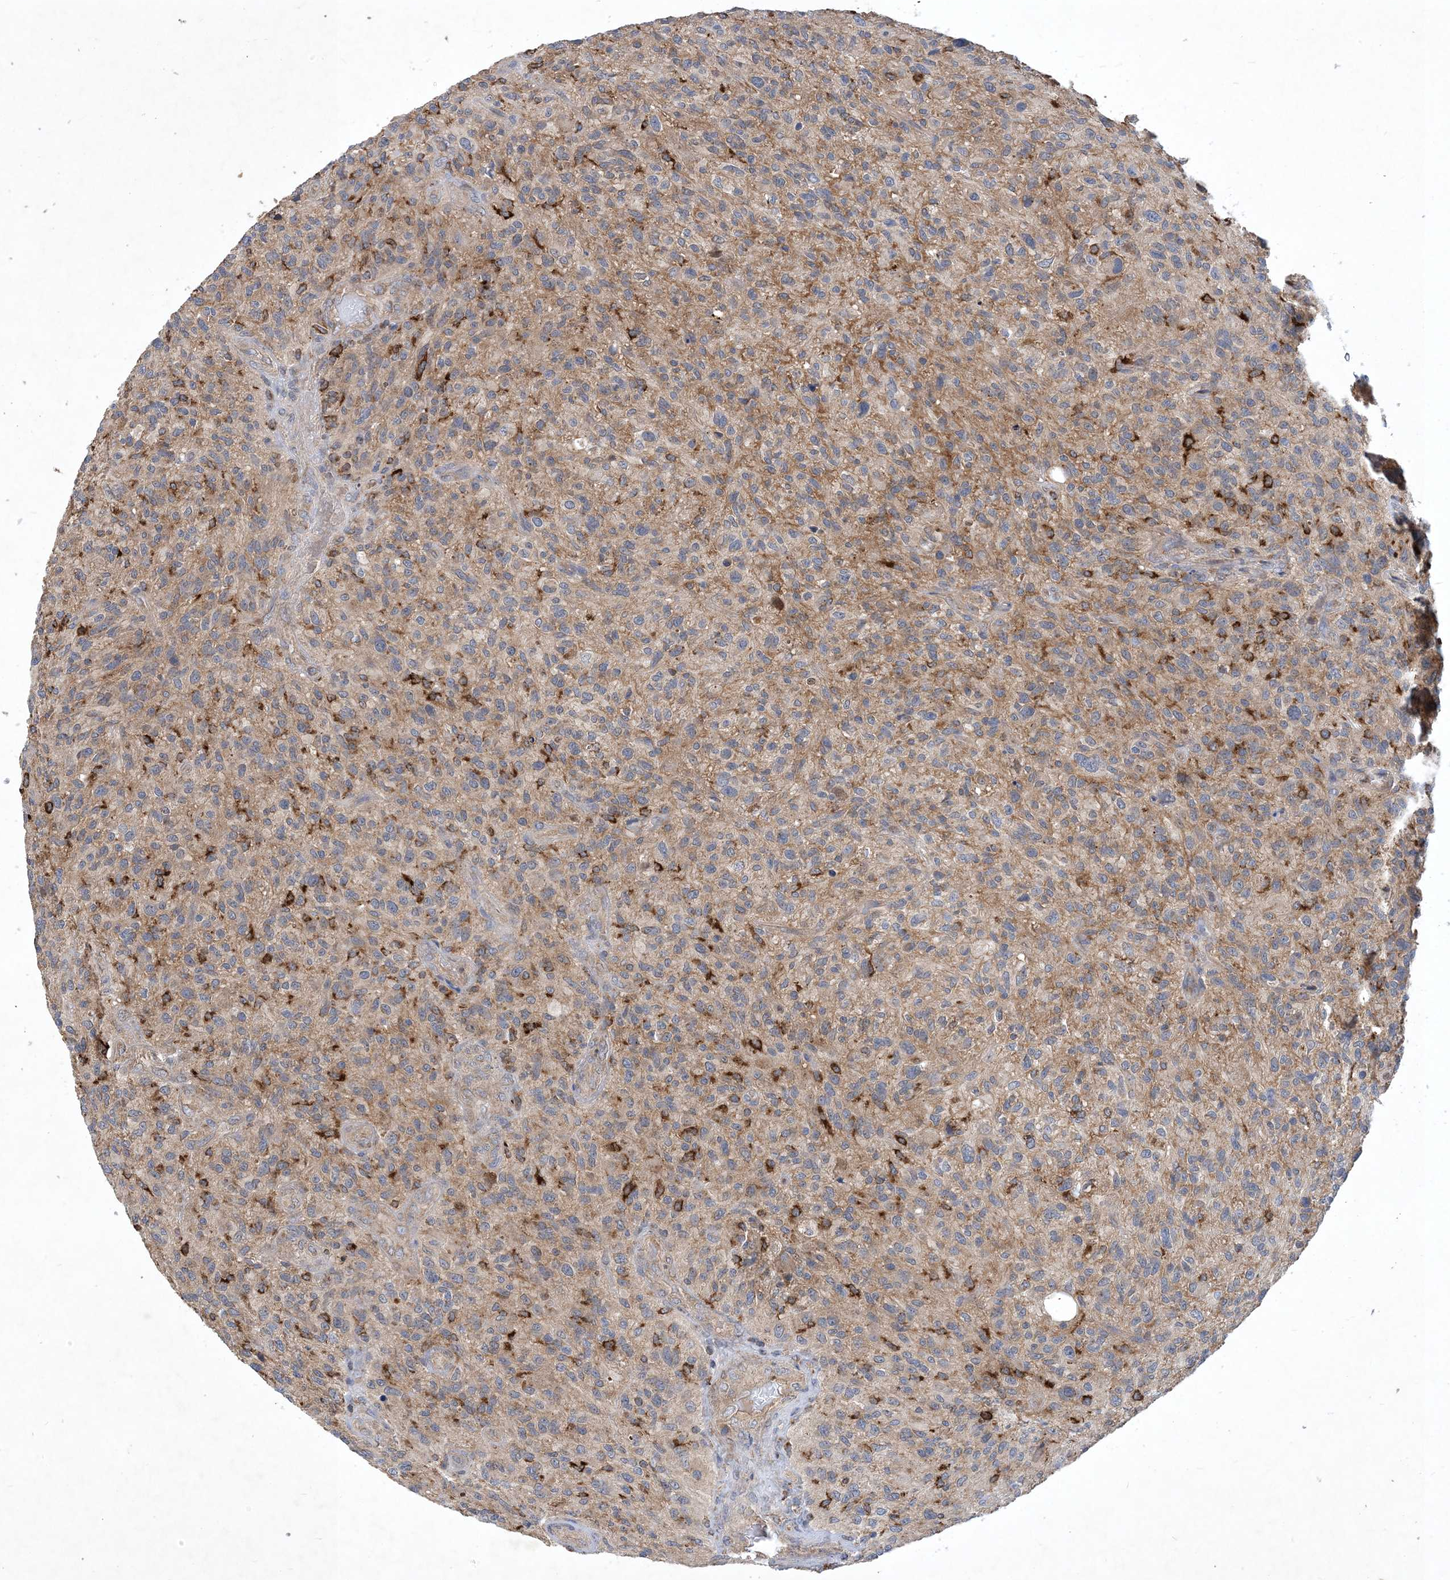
{"staining": {"intensity": "strong", "quantity": "<25%", "location": "cytoplasmic/membranous,nuclear"}, "tissue": "glioma", "cell_type": "Tumor cells", "image_type": "cancer", "snomed": [{"axis": "morphology", "description": "Glioma, malignant, High grade"}, {"axis": "topography", "description": "Brain"}], "caption": "Tumor cells exhibit medium levels of strong cytoplasmic/membranous and nuclear positivity in approximately <25% of cells in human malignant glioma (high-grade). (IHC, brightfield microscopy, high magnification).", "gene": "STK19", "patient": {"sex": "male", "age": 47}}